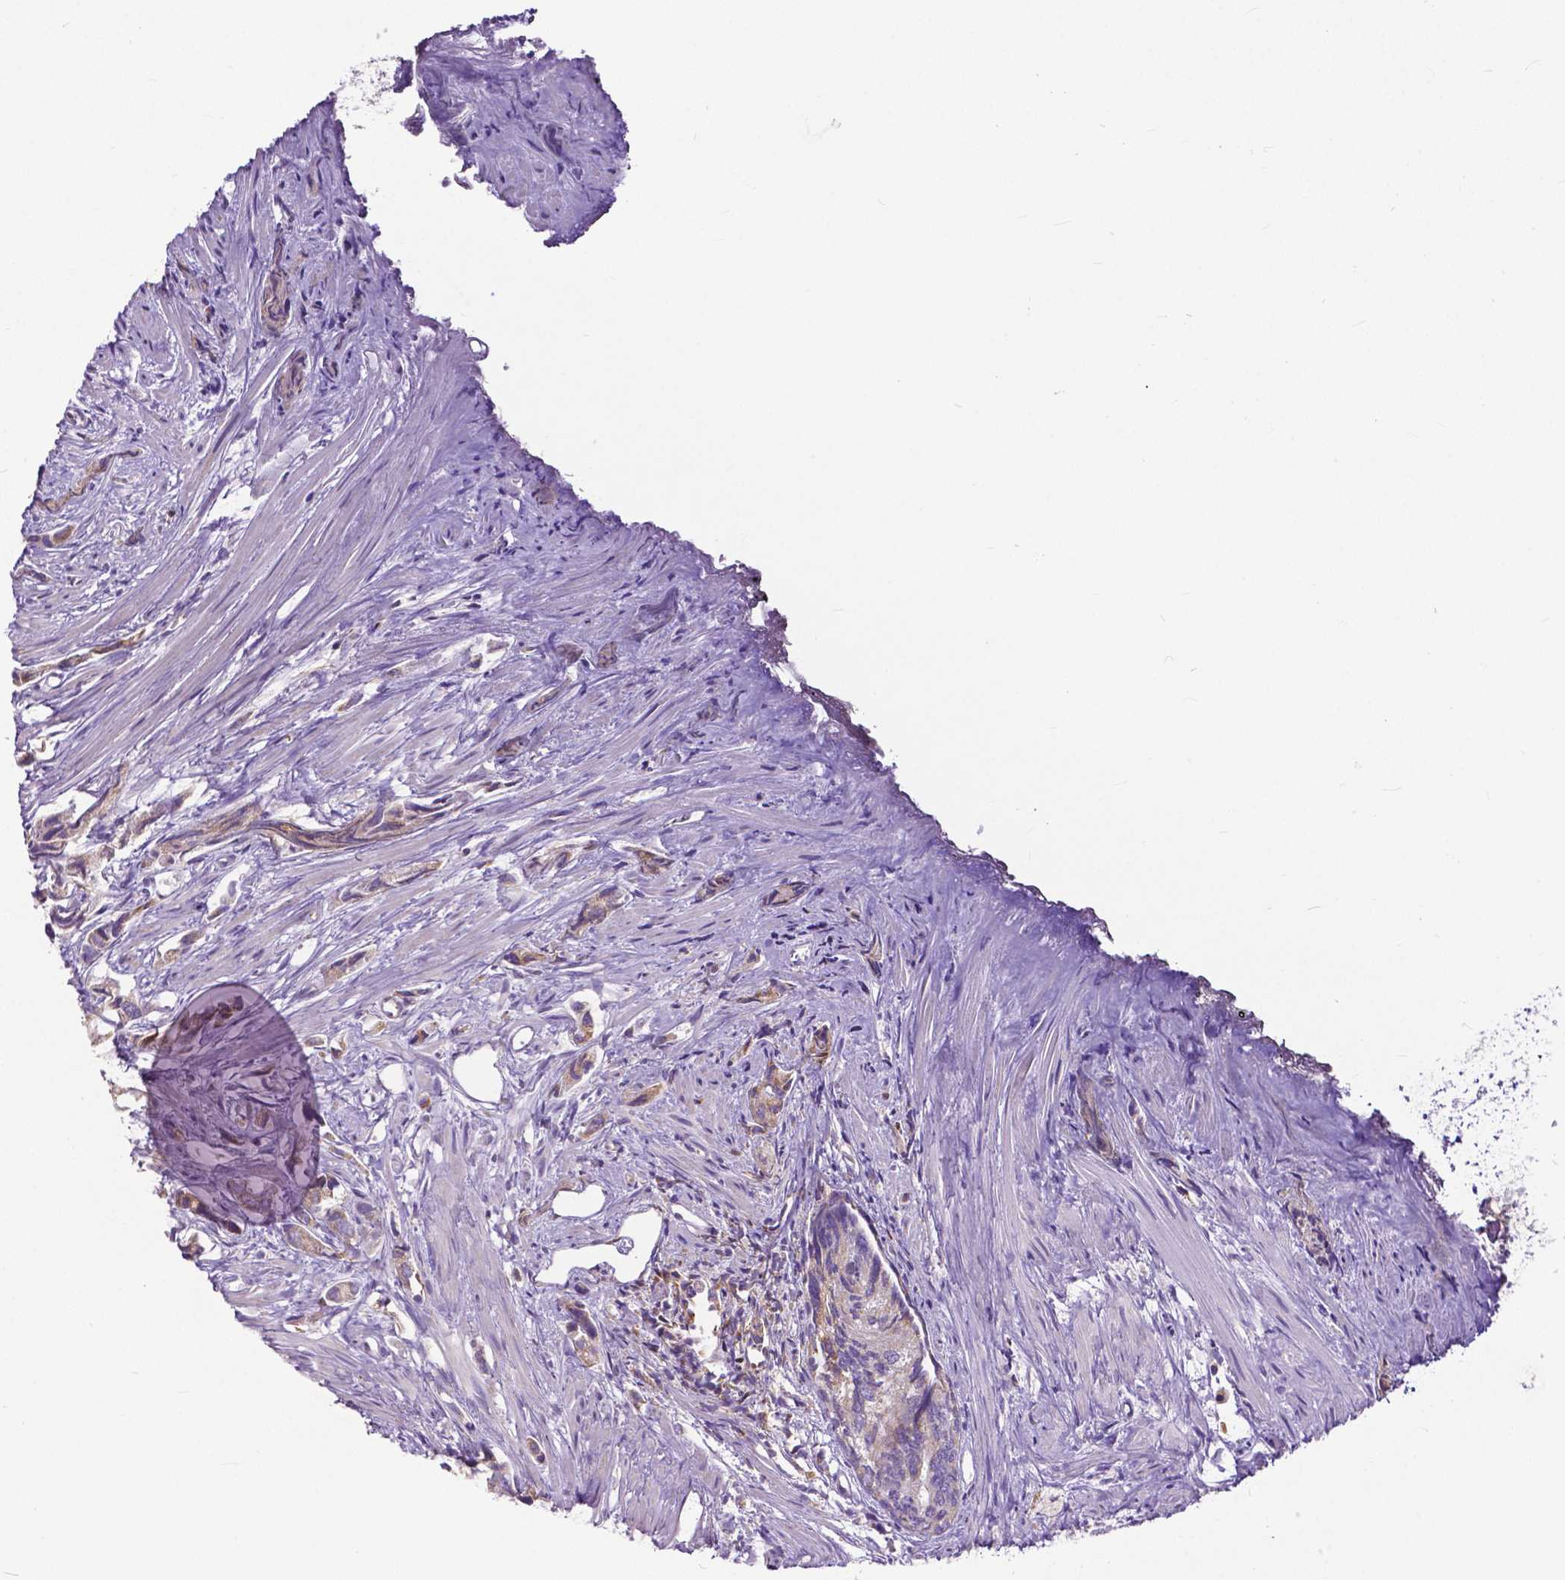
{"staining": {"intensity": "moderate", "quantity": "<25%", "location": "cytoplasmic/membranous"}, "tissue": "prostate cancer", "cell_type": "Tumor cells", "image_type": "cancer", "snomed": [{"axis": "morphology", "description": "Adenocarcinoma, High grade"}, {"axis": "topography", "description": "Prostate"}], "caption": "IHC staining of prostate cancer, which shows low levels of moderate cytoplasmic/membranous positivity in about <25% of tumor cells indicating moderate cytoplasmic/membranous protein staining. The staining was performed using DAB (3,3'-diaminobenzidine) (brown) for protein detection and nuclei were counterstained in hematoxylin (blue).", "gene": "MCL1", "patient": {"sex": "male", "age": 58}}